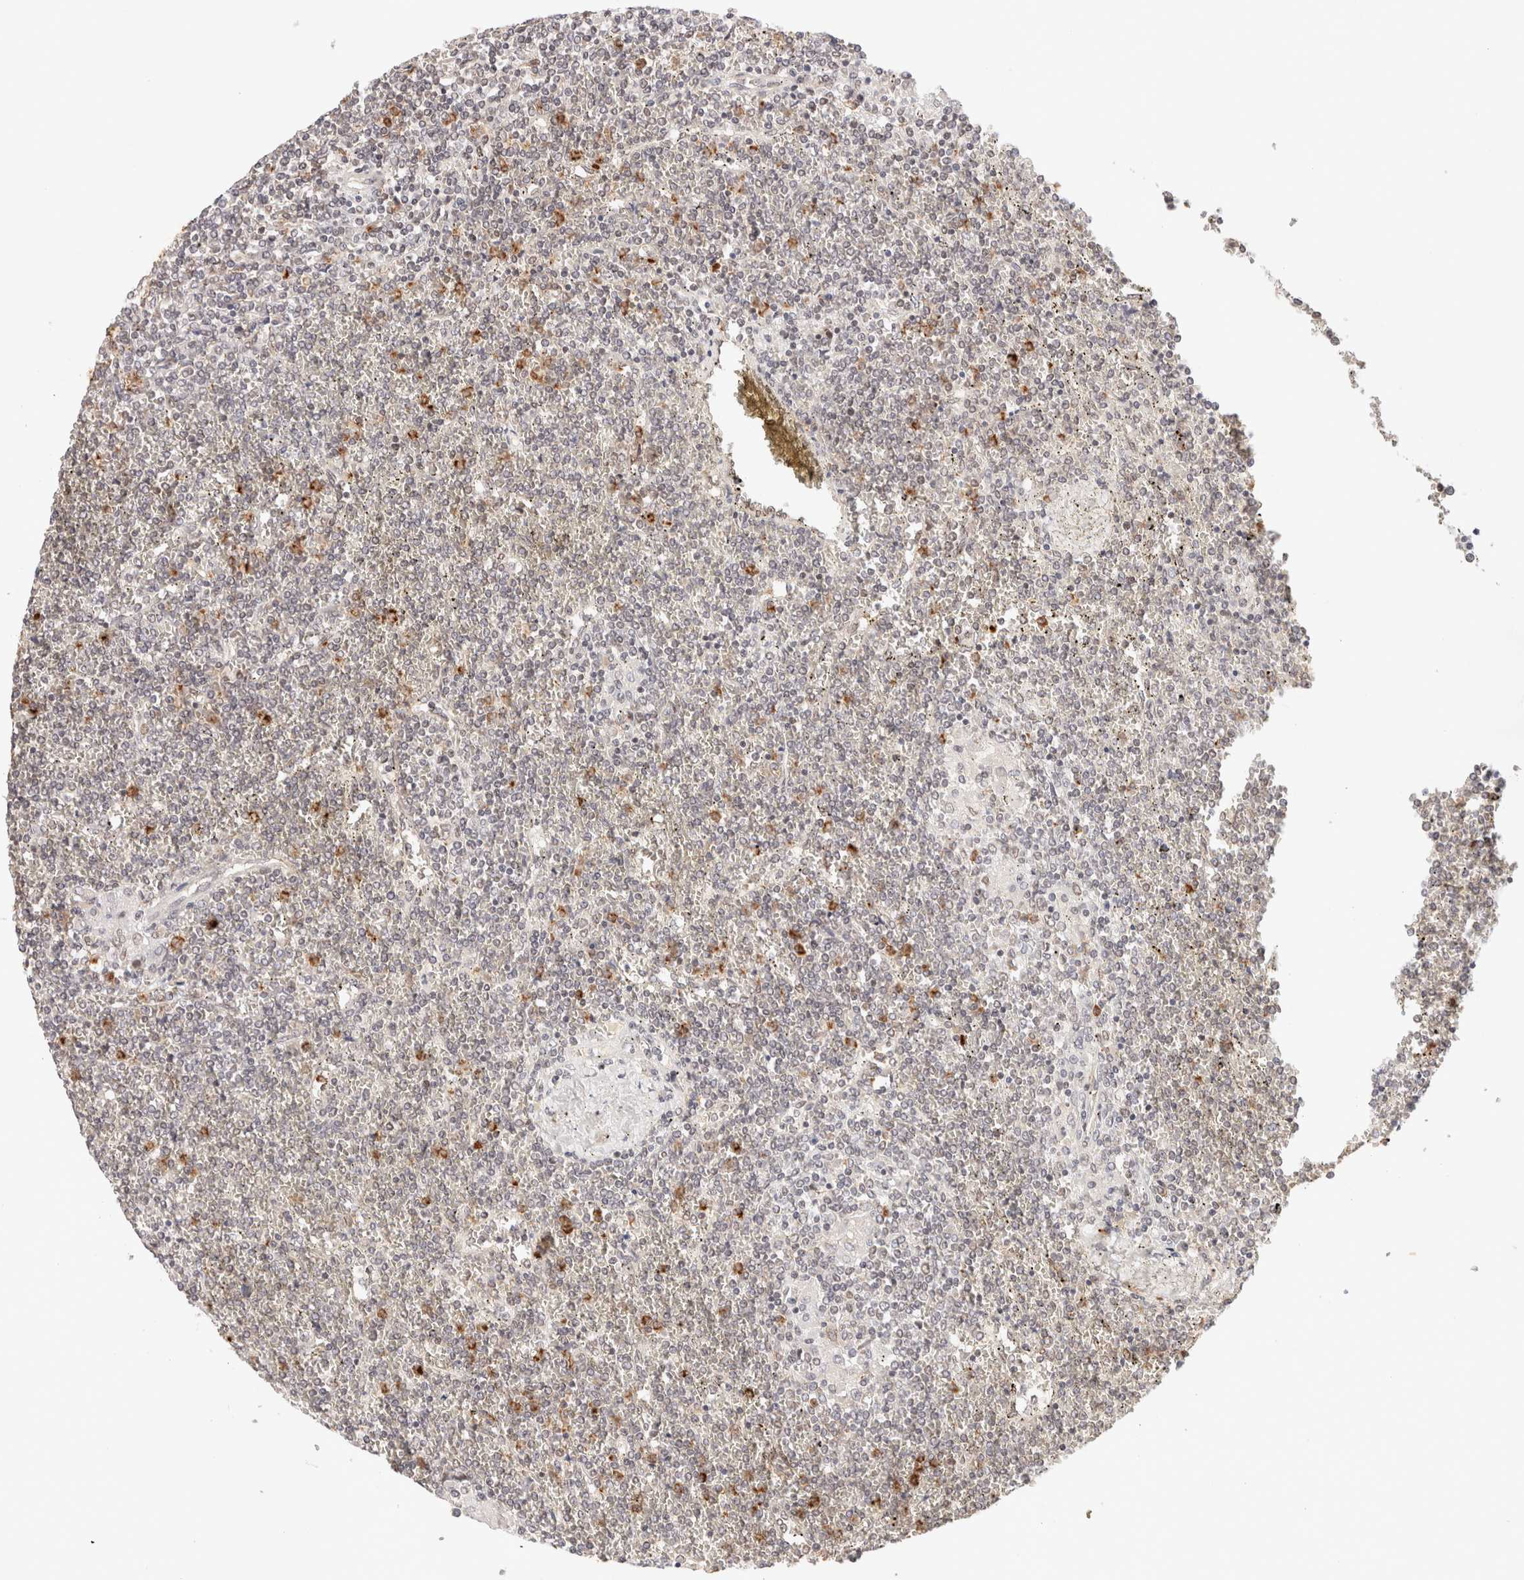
{"staining": {"intensity": "weak", "quantity": "<25%", "location": "cytoplasmic/membranous,nuclear"}, "tissue": "lymphoma", "cell_type": "Tumor cells", "image_type": "cancer", "snomed": [{"axis": "morphology", "description": "Malignant lymphoma, non-Hodgkin's type, Low grade"}, {"axis": "topography", "description": "Spleen"}], "caption": "There is no significant expression in tumor cells of malignant lymphoma, non-Hodgkin's type (low-grade).", "gene": "BRPF3", "patient": {"sex": "female", "age": 19}}